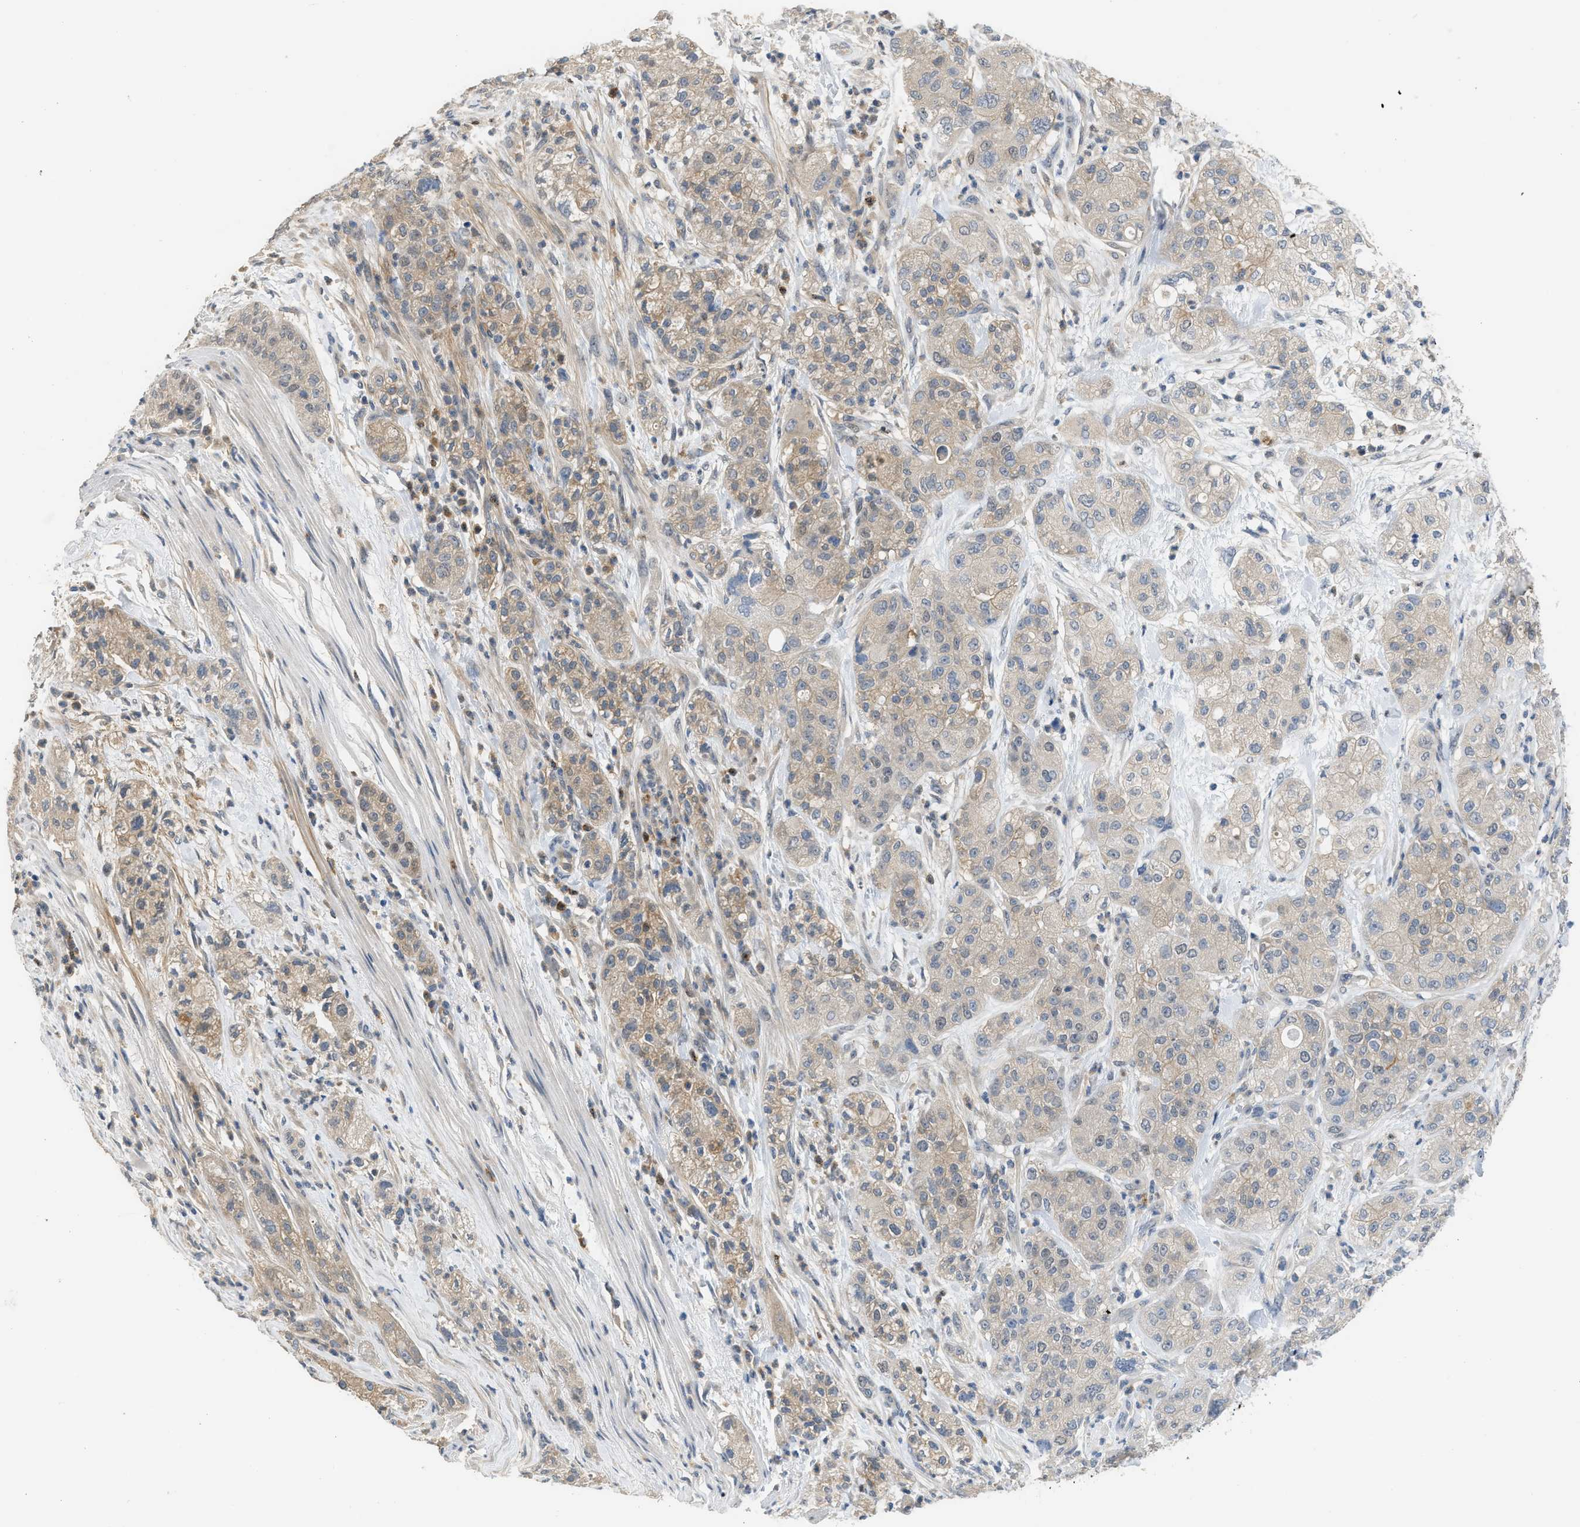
{"staining": {"intensity": "weak", "quantity": ">75%", "location": "cytoplasmic/membranous"}, "tissue": "pancreatic cancer", "cell_type": "Tumor cells", "image_type": "cancer", "snomed": [{"axis": "morphology", "description": "Adenocarcinoma, NOS"}, {"axis": "topography", "description": "Pancreas"}], "caption": "A histopathology image of human pancreatic cancer (adenocarcinoma) stained for a protein shows weak cytoplasmic/membranous brown staining in tumor cells.", "gene": "RHBDF2", "patient": {"sex": "female", "age": 78}}